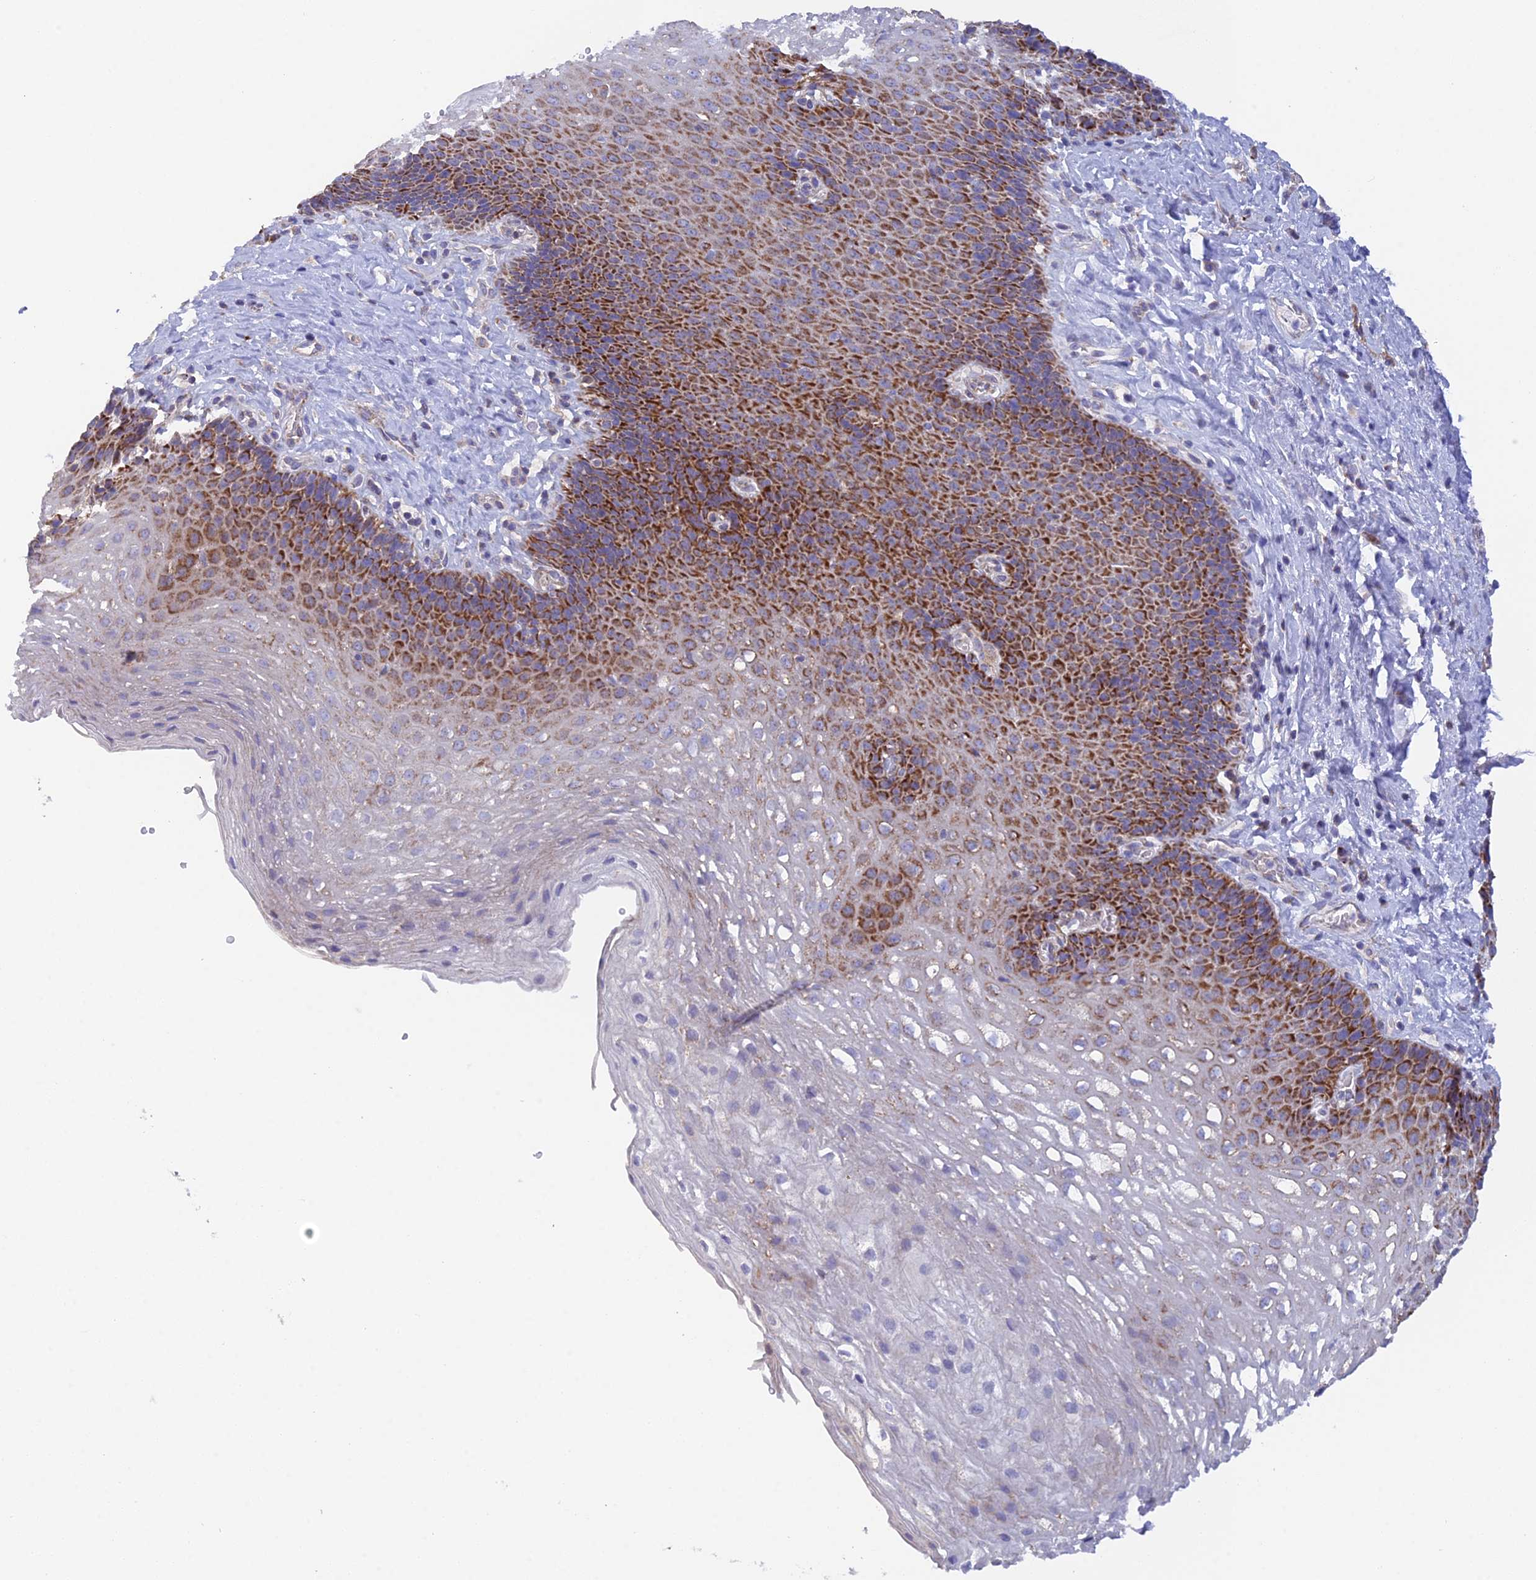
{"staining": {"intensity": "strong", "quantity": ">75%", "location": "cytoplasmic/membranous"}, "tissue": "esophagus", "cell_type": "Squamous epithelial cells", "image_type": "normal", "snomed": [{"axis": "morphology", "description": "Normal tissue, NOS"}, {"axis": "topography", "description": "Esophagus"}], "caption": "Immunohistochemical staining of normal esophagus demonstrates high levels of strong cytoplasmic/membranous expression in approximately >75% of squamous epithelial cells.", "gene": "CSPG4", "patient": {"sex": "female", "age": 66}}